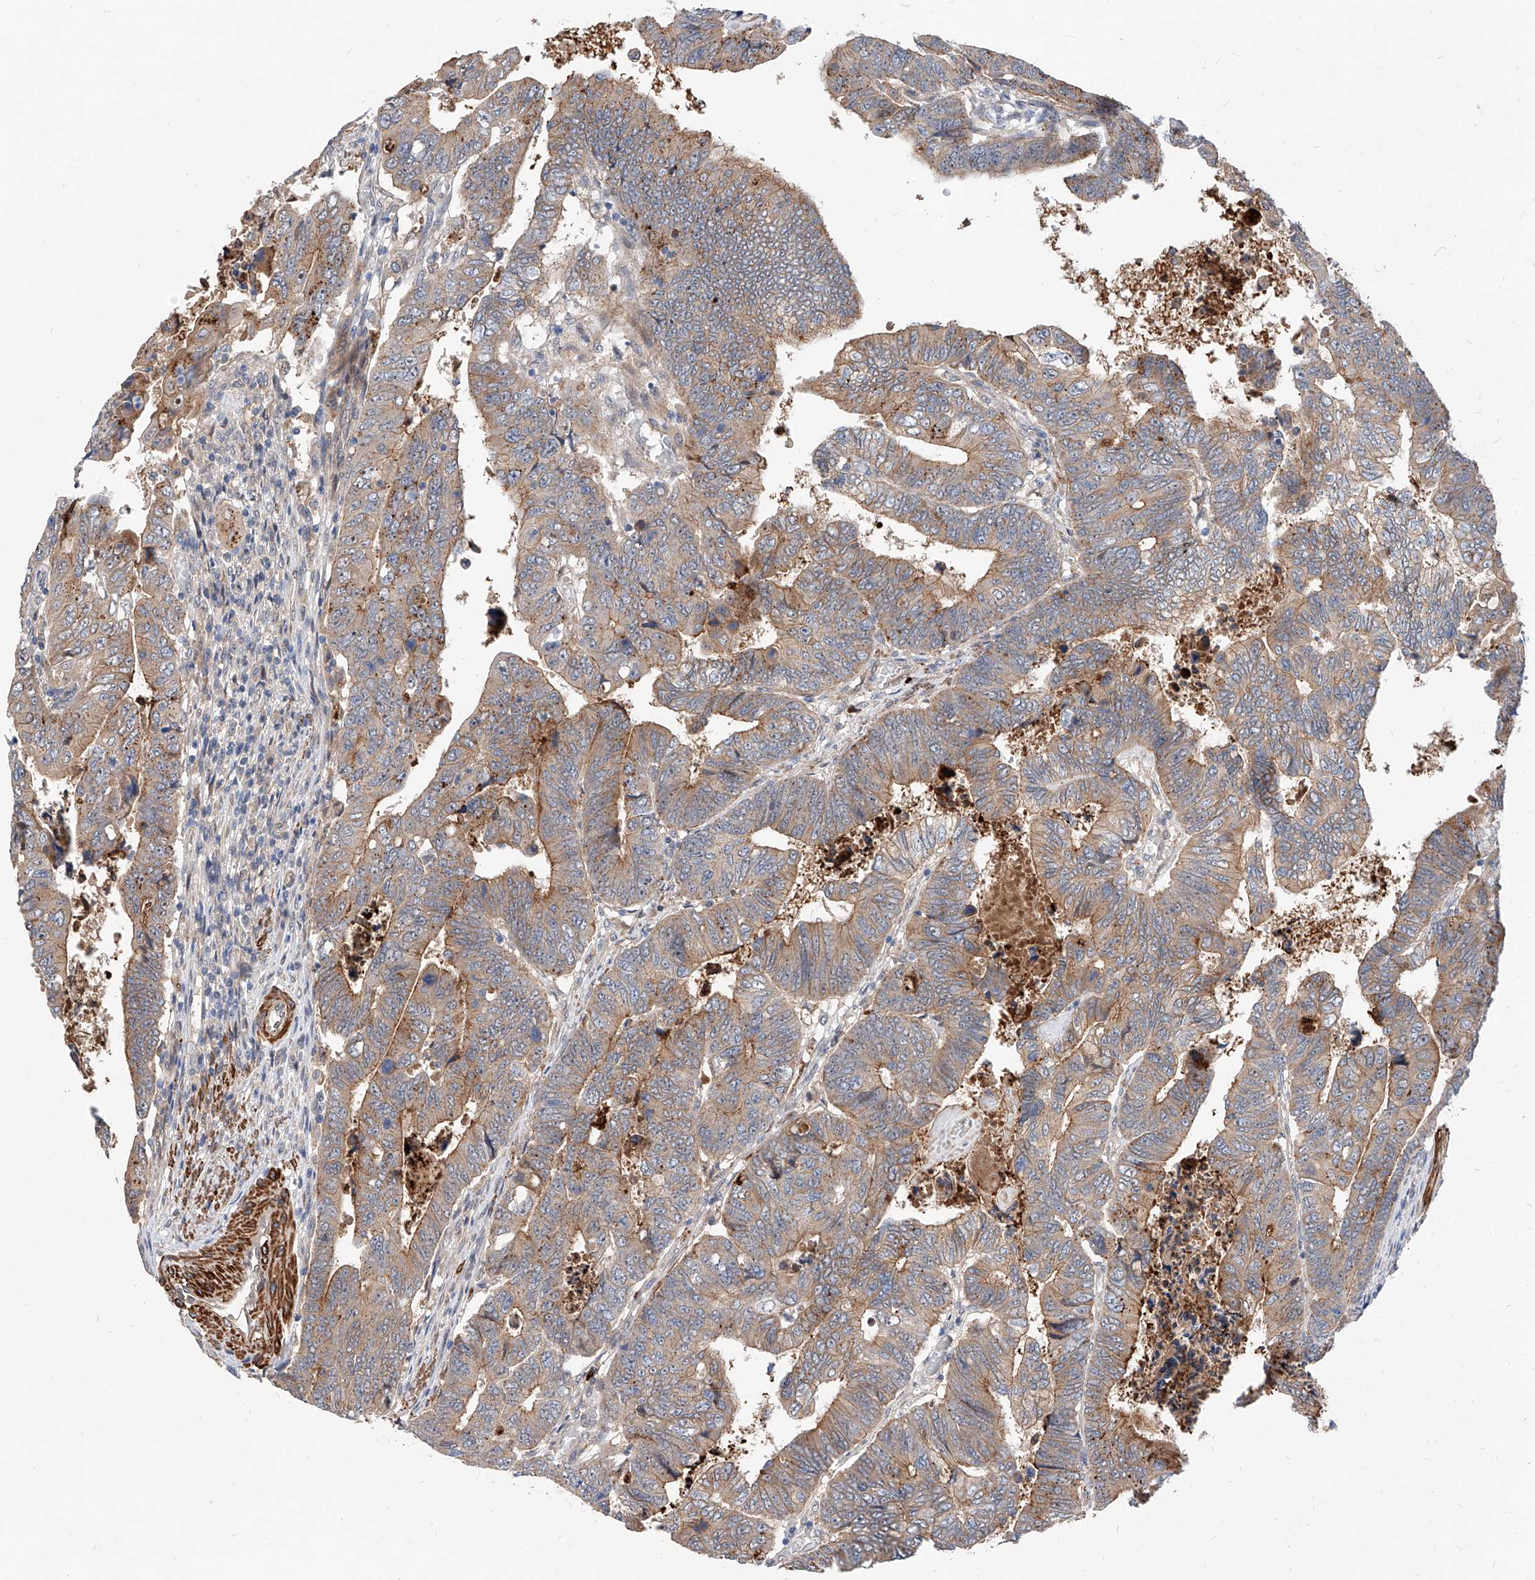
{"staining": {"intensity": "moderate", "quantity": ">75%", "location": "cytoplasmic/membranous"}, "tissue": "colorectal cancer", "cell_type": "Tumor cells", "image_type": "cancer", "snomed": [{"axis": "morphology", "description": "Normal tissue, NOS"}, {"axis": "morphology", "description": "Adenocarcinoma, NOS"}, {"axis": "topography", "description": "Rectum"}], "caption": "Protein positivity by IHC reveals moderate cytoplasmic/membranous staining in about >75% of tumor cells in colorectal adenocarcinoma.", "gene": "MAGEE2", "patient": {"sex": "female", "age": 65}}